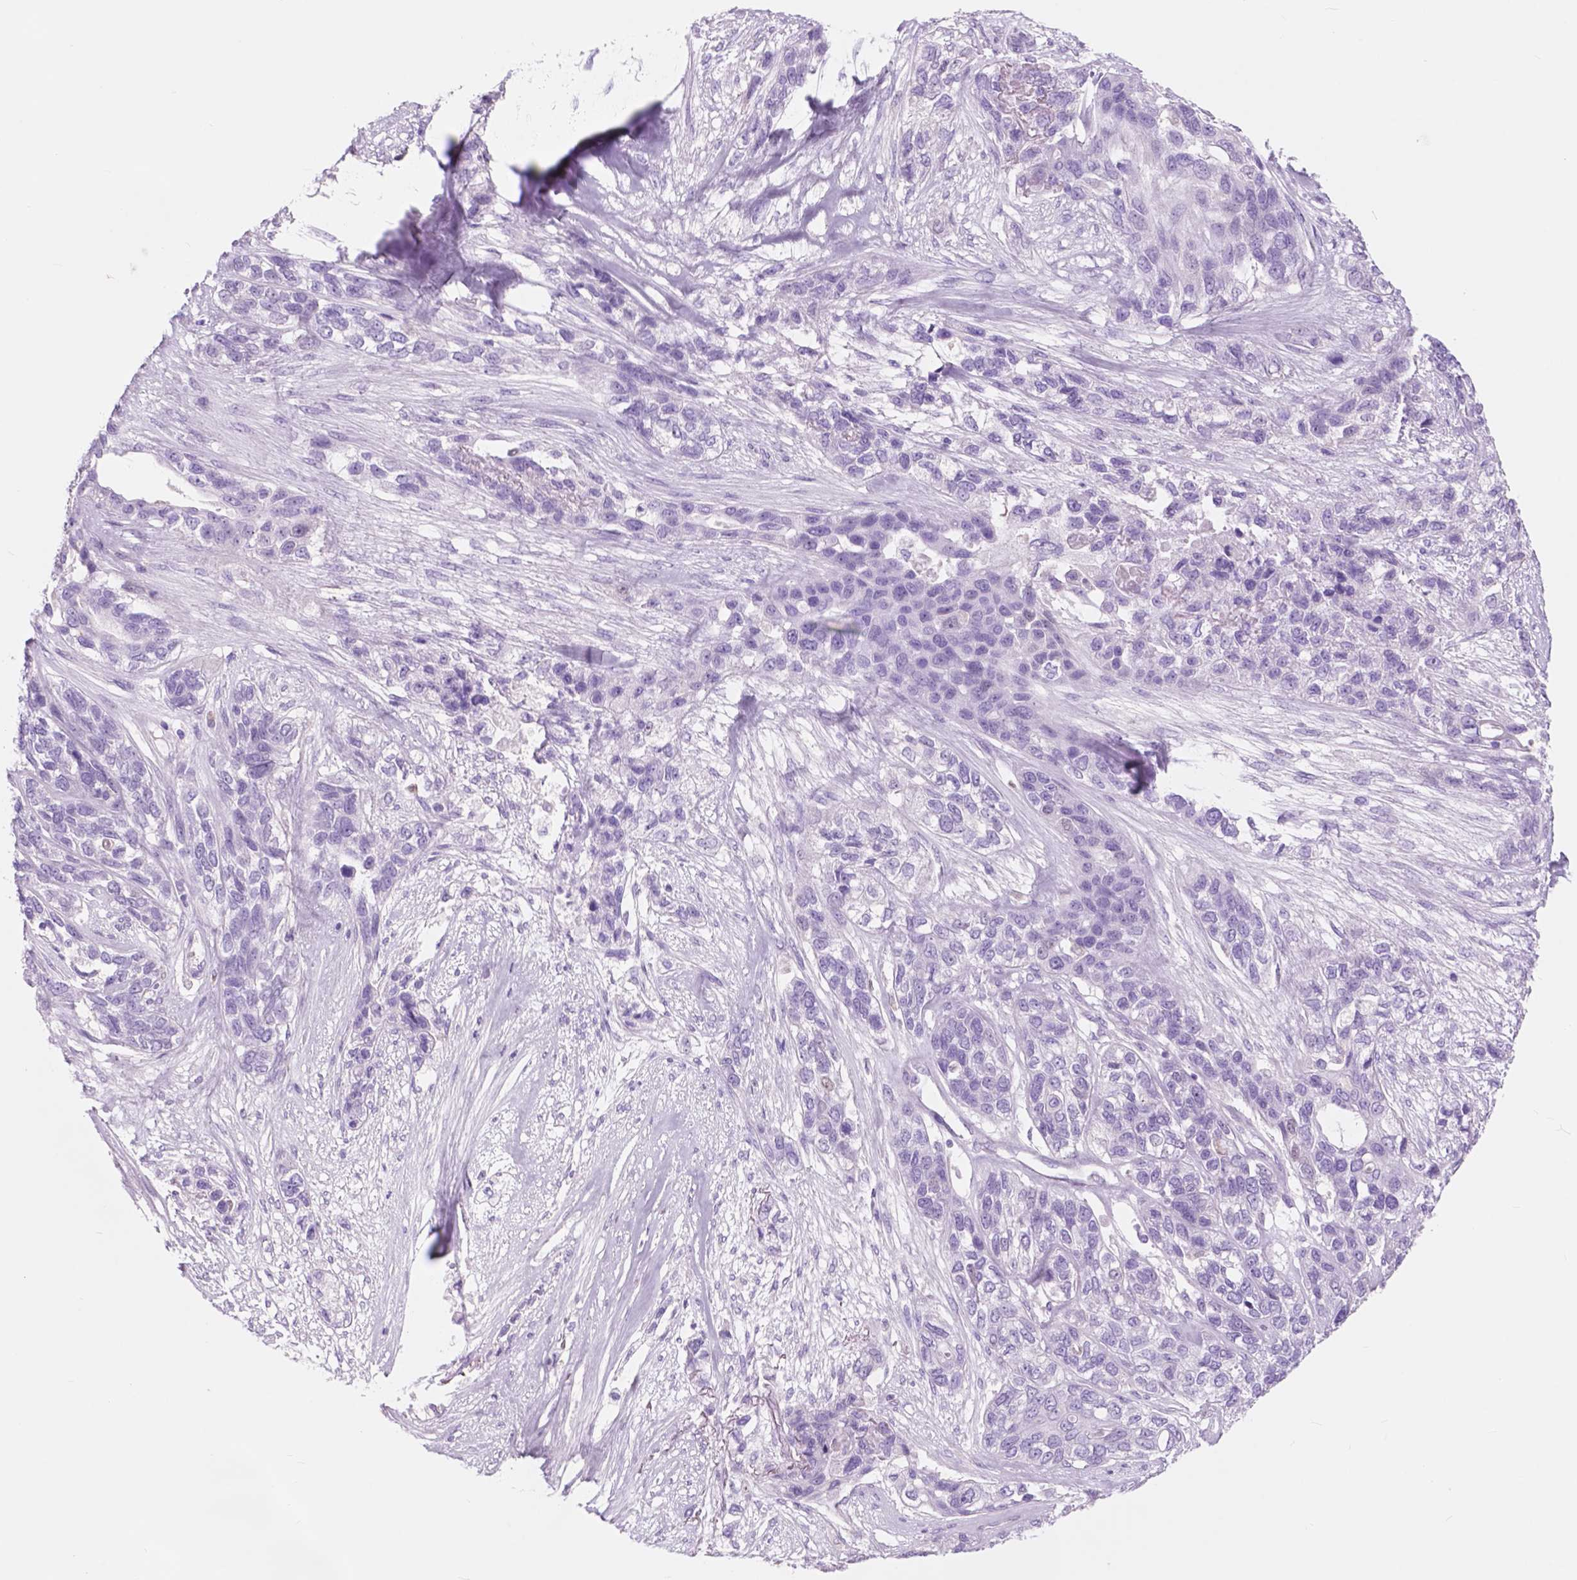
{"staining": {"intensity": "negative", "quantity": "none", "location": "none"}, "tissue": "lung cancer", "cell_type": "Tumor cells", "image_type": "cancer", "snomed": [{"axis": "morphology", "description": "Squamous cell carcinoma, NOS"}, {"axis": "topography", "description": "Lung"}], "caption": "An image of human lung cancer (squamous cell carcinoma) is negative for staining in tumor cells.", "gene": "FXYD2", "patient": {"sex": "female", "age": 70}}